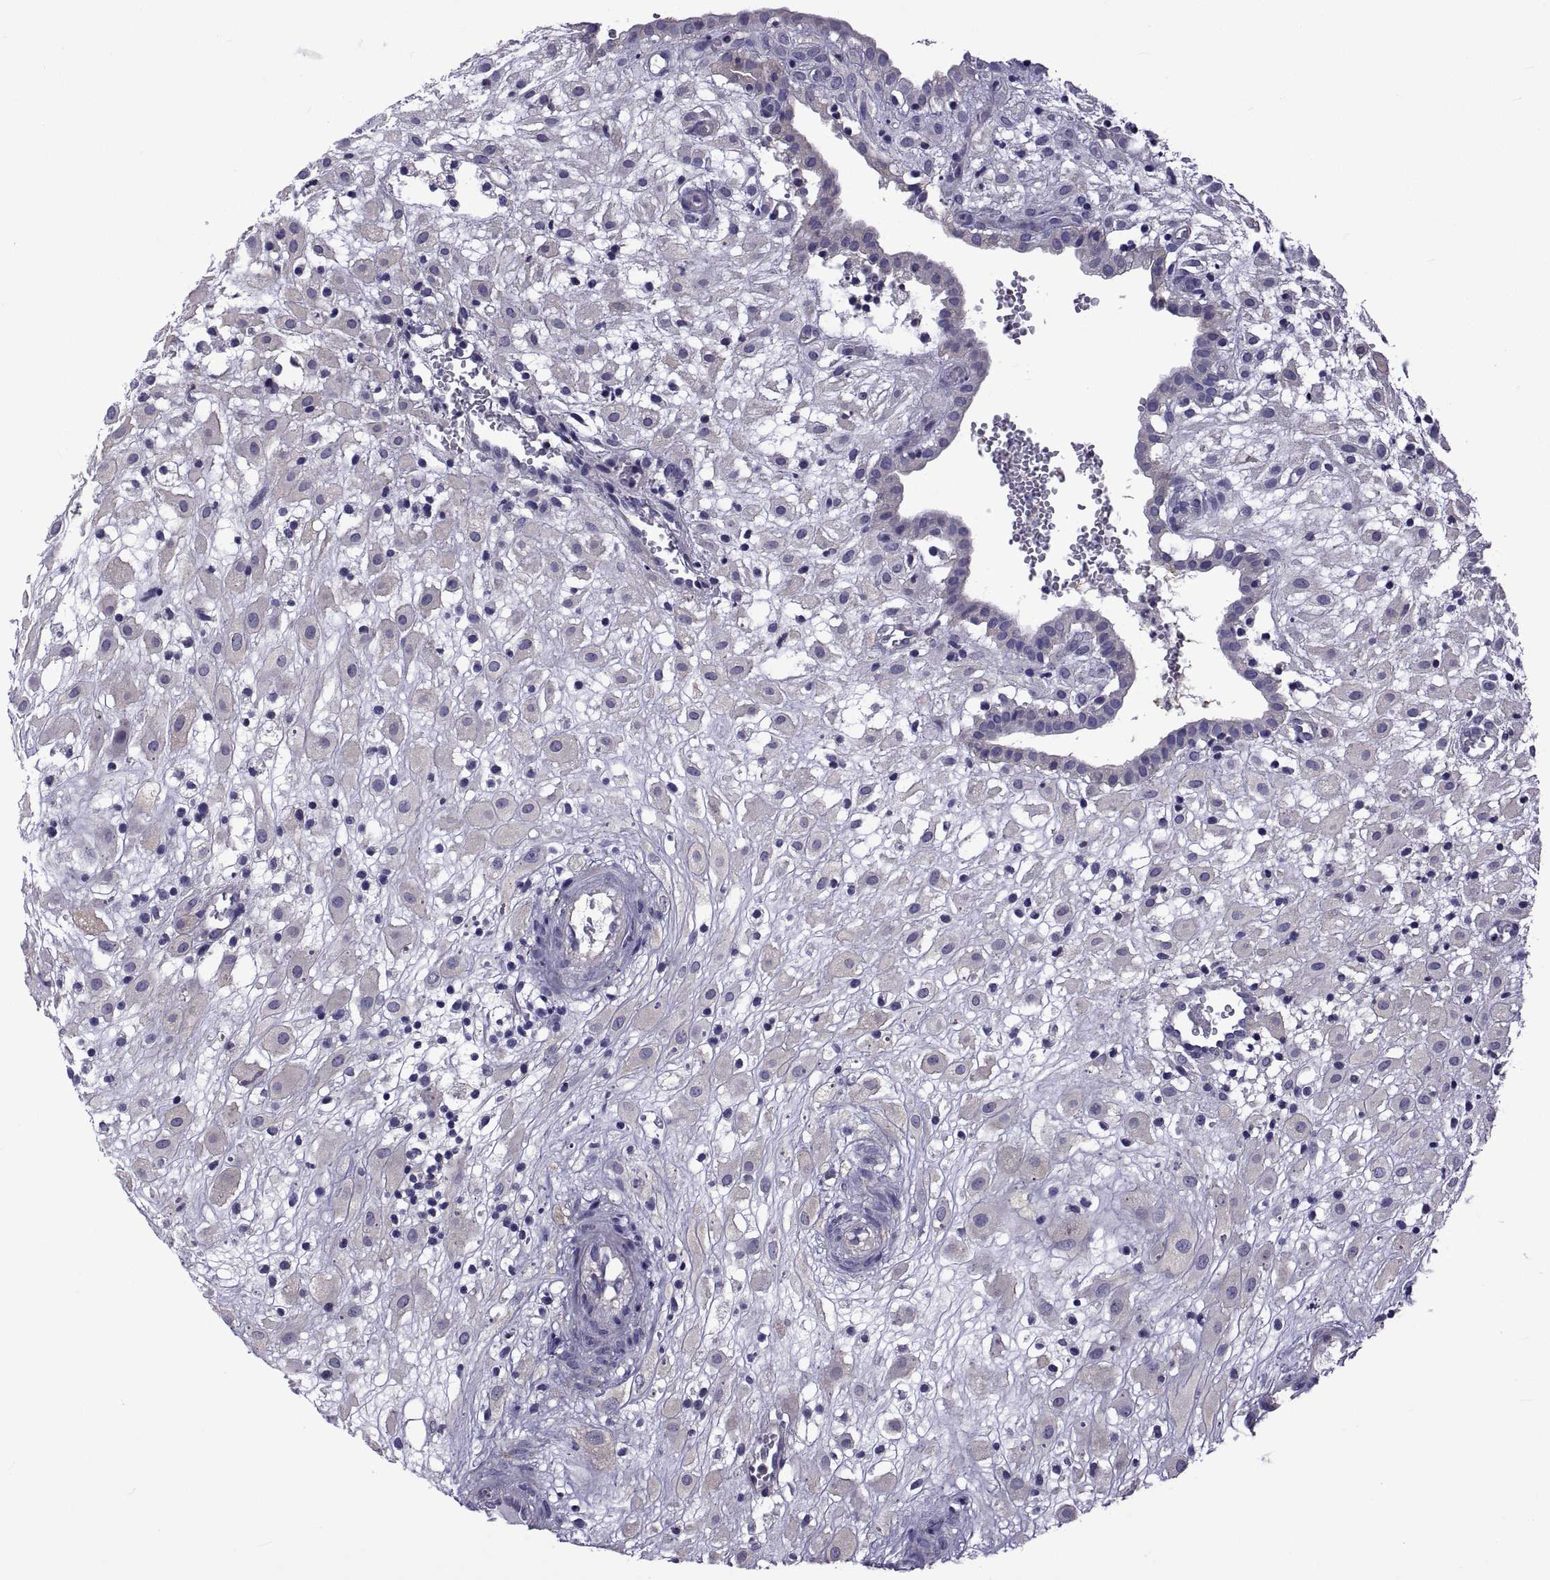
{"staining": {"intensity": "negative", "quantity": "none", "location": "none"}, "tissue": "placenta", "cell_type": "Decidual cells", "image_type": "normal", "snomed": [{"axis": "morphology", "description": "Normal tissue, NOS"}, {"axis": "topography", "description": "Placenta"}], "caption": "Photomicrograph shows no protein positivity in decidual cells of normal placenta. Brightfield microscopy of IHC stained with DAB (brown) and hematoxylin (blue), captured at high magnification.", "gene": "TMC3", "patient": {"sex": "female", "age": 24}}